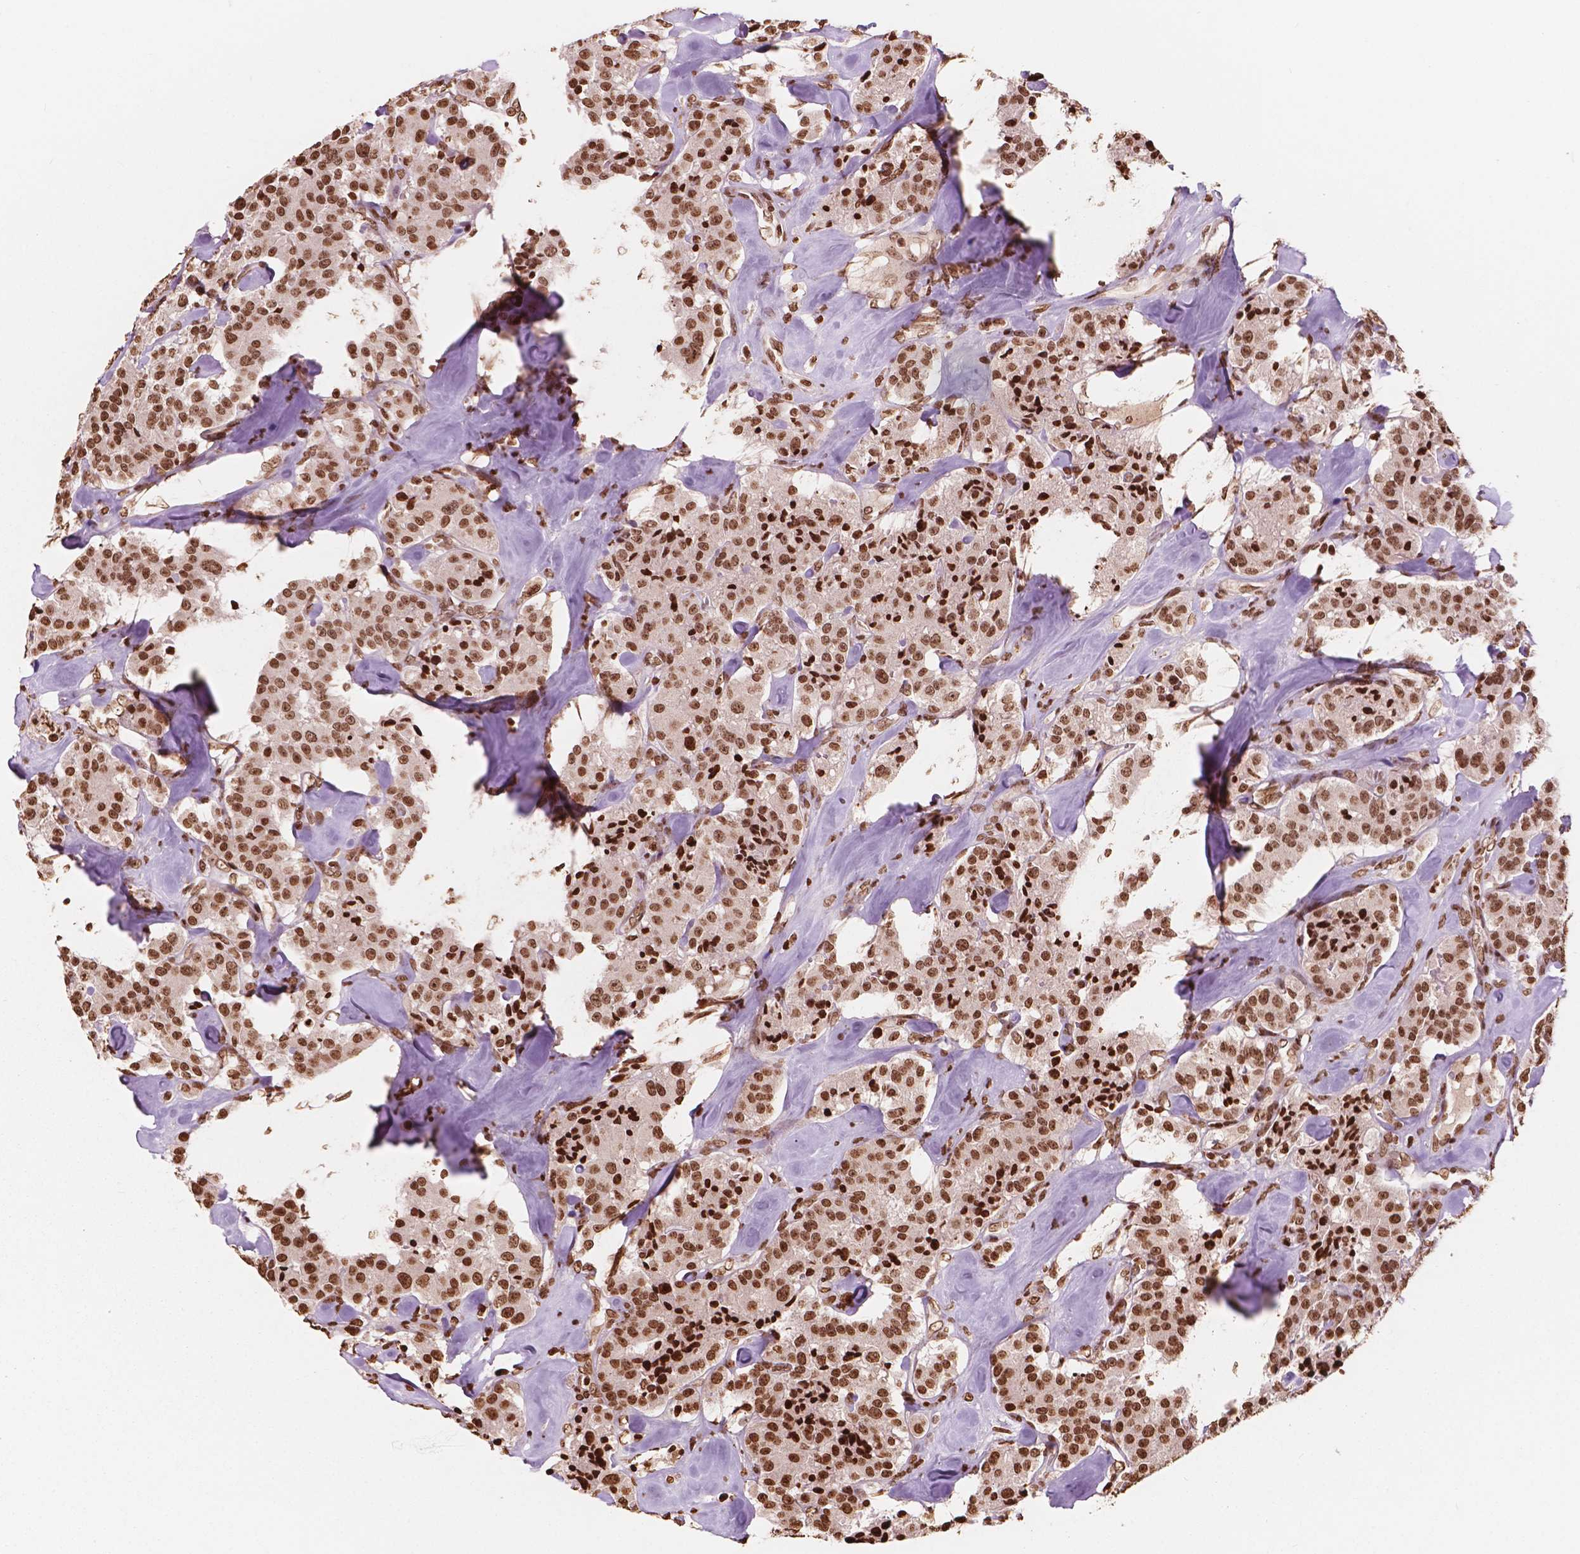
{"staining": {"intensity": "strong", "quantity": ">75%", "location": "nuclear"}, "tissue": "carcinoid", "cell_type": "Tumor cells", "image_type": "cancer", "snomed": [{"axis": "morphology", "description": "Carcinoid, malignant, NOS"}, {"axis": "topography", "description": "Pancreas"}], "caption": "A brown stain highlights strong nuclear expression of a protein in malignant carcinoid tumor cells.", "gene": "H3C7", "patient": {"sex": "male", "age": 41}}